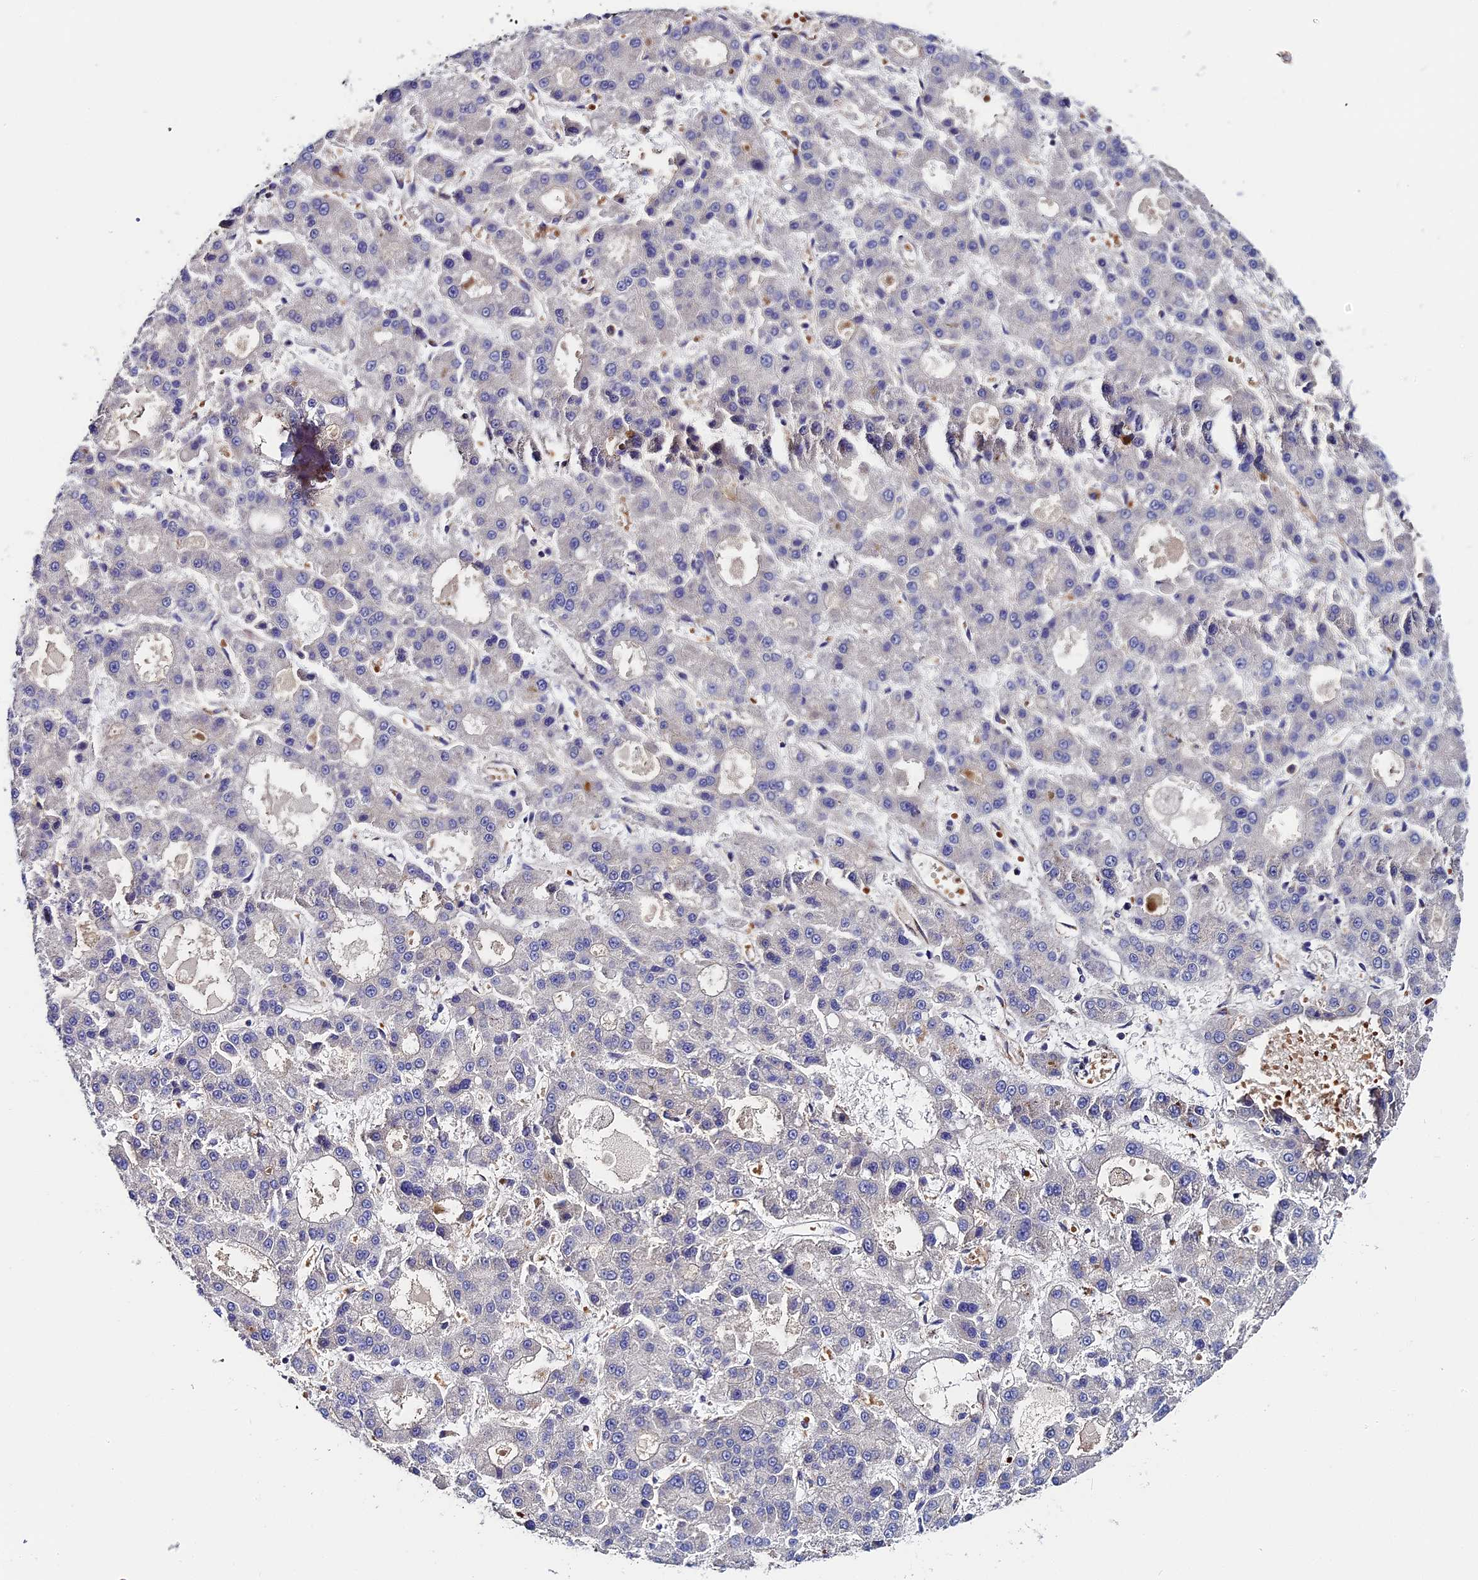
{"staining": {"intensity": "negative", "quantity": "none", "location": "none"}, "tissue": "liver cancer", "cell_type": "Tumor cells", "image_type": "cancer", "snomed": [{"axis": "morphology", "description": "Carcinoma, Hepatocellular, NOS"}, {"axis": "topography", "description": "Liver"}], "caption": "IHC histopathology image of neoplastic tissue: liver cancer stained with DAB reveals no significant protein expression in tumor cells. The staining was performed using DAB (3,3'-diaminobenzidine) to visualize the protein expression in brown, while the nuclei were stained in blue with hematoxylin (Magnification: 20x).", "gene": "MISP3", "patient": {"sex": "male", "age": 70}}